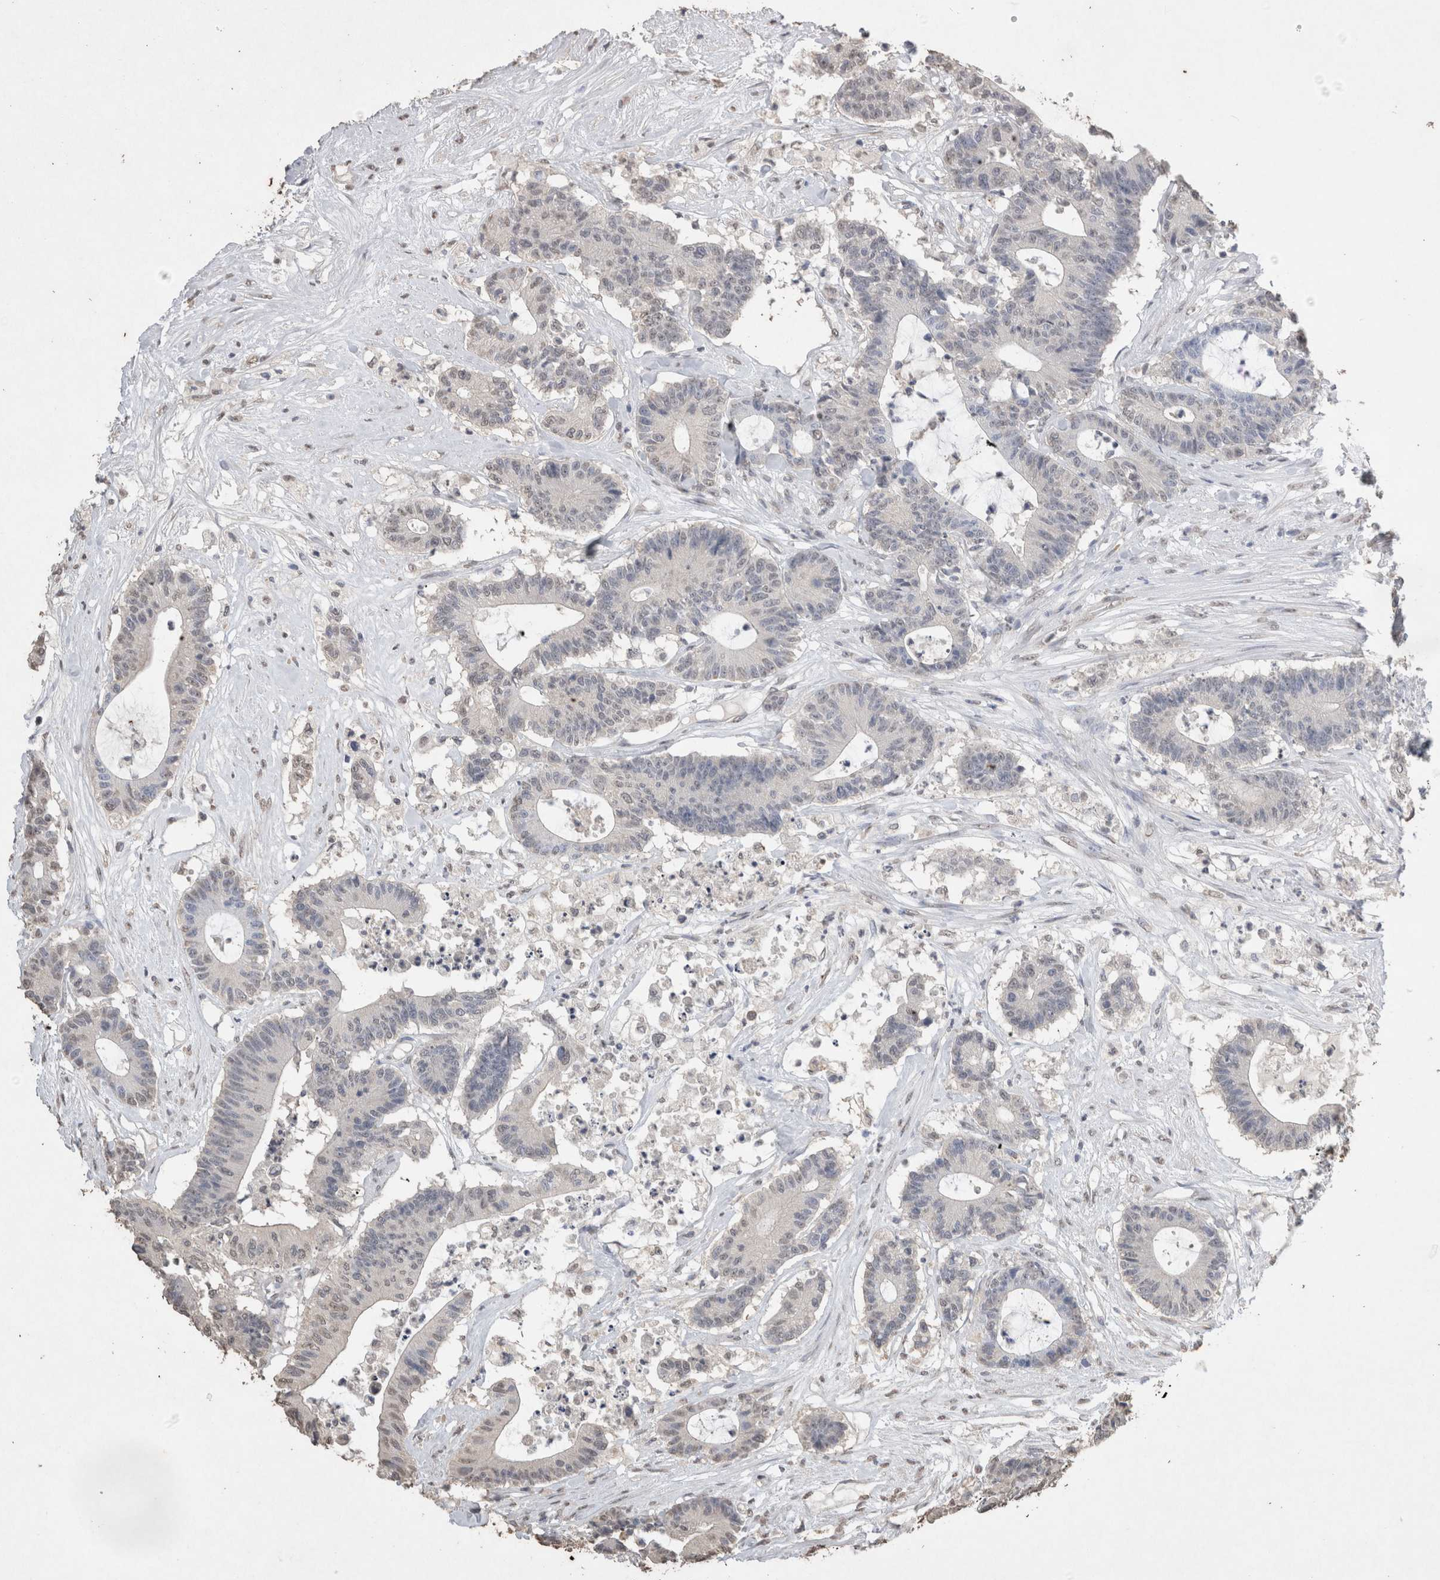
{"staining": {"intensity": "weak", "quantity": "<25%", "location": "nuclear"}, "tissue": "colorectal cancer", "cell_type": "Tumor cells", "image_type": "cancer", "snomed": [{"axis": "morphology", "description": "Adenocarcinoma, NOS"}, {"axis": "topography", "description": "Colon"}], "caption": "Tumor cells are negative for protein expression in human colorectal cancer (adenocarcinoma).", "gene": "LGALS2", "patient": {"sex": "female", "age": 84}}